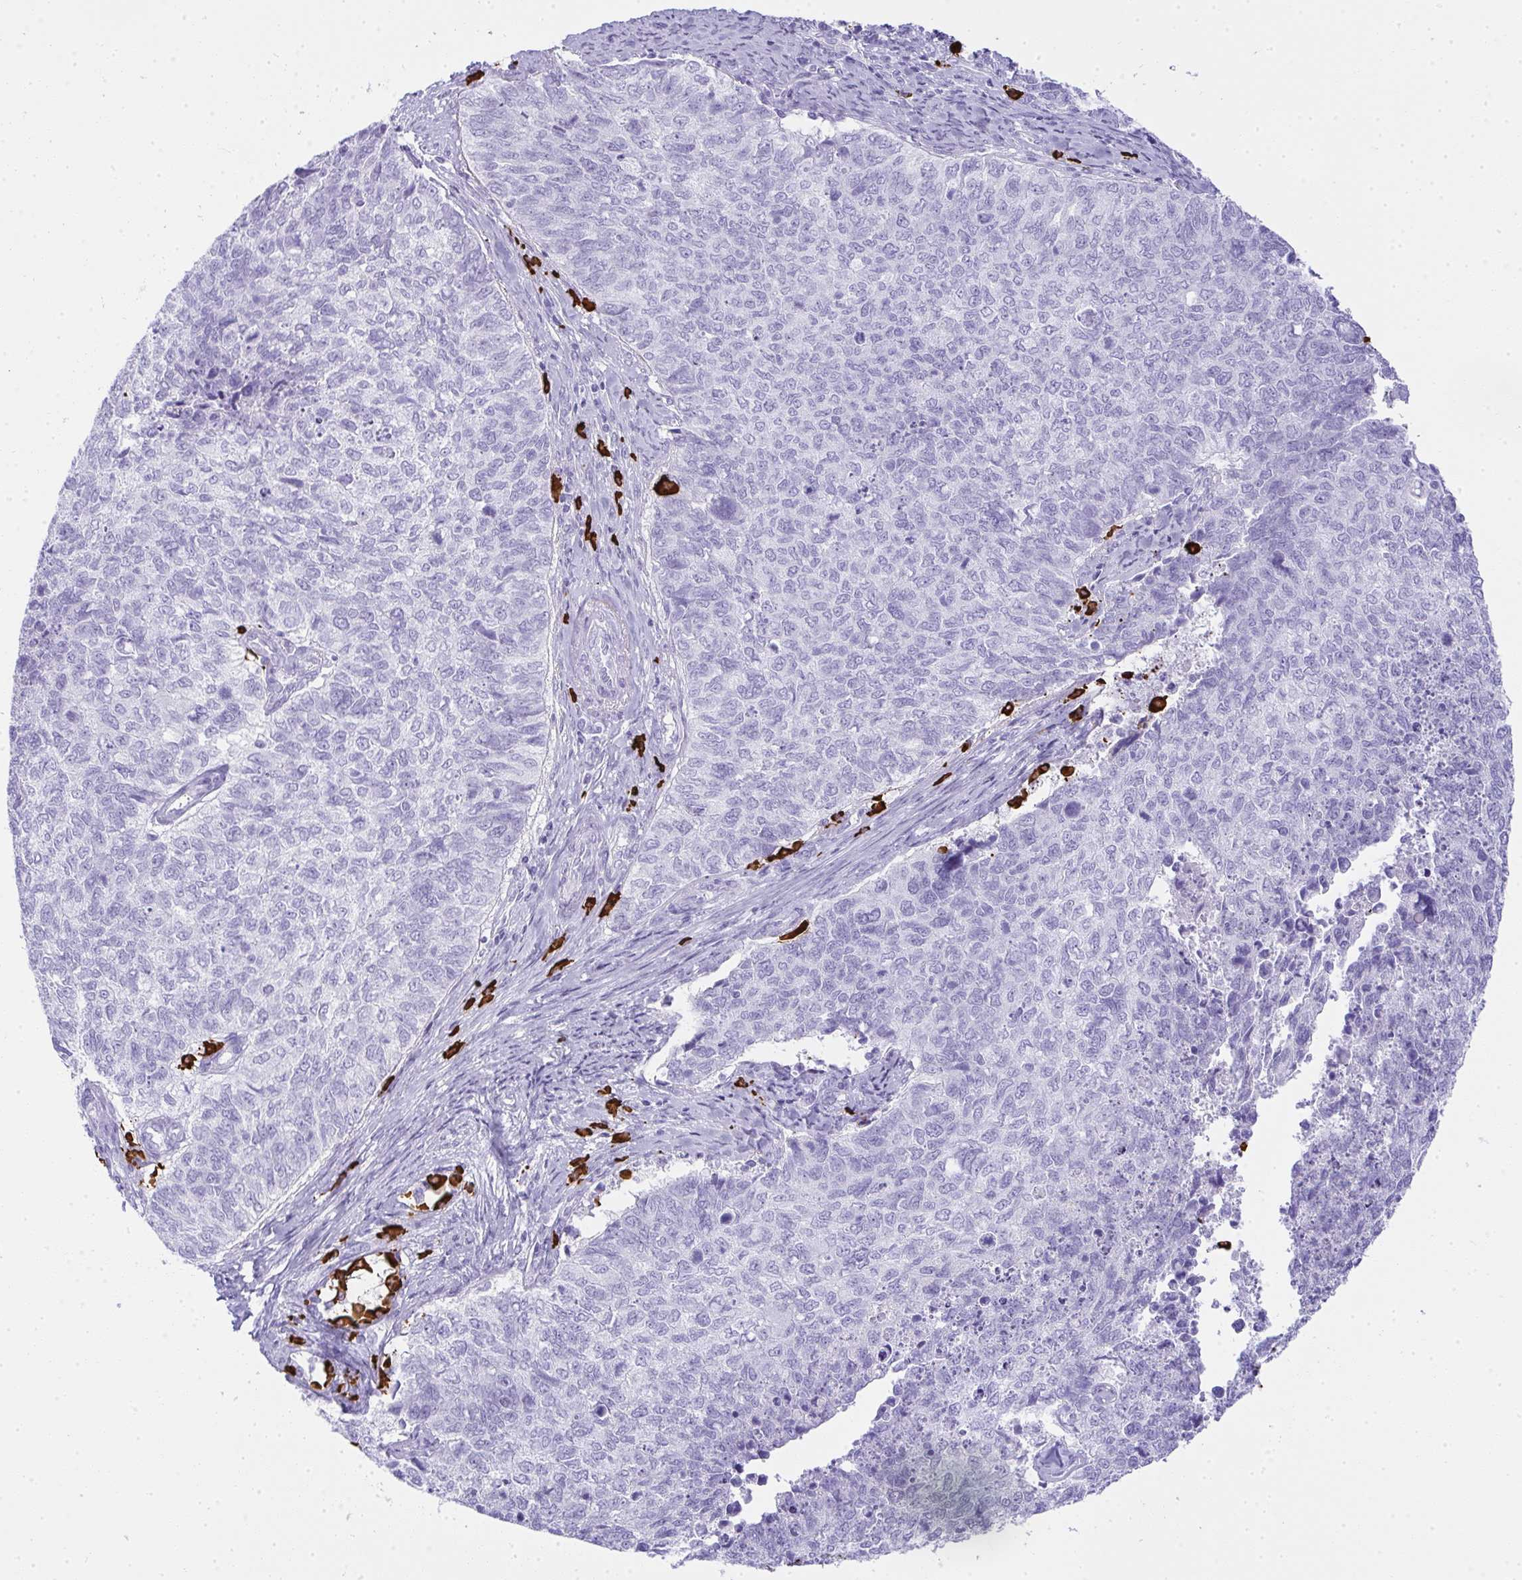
{"staining": {"intensity": "negative", "quantity": "none", "location": "none"}, "tissue": "cervical cancer", "cell_type": "Tumor cells", "image_type": "cancer", "snomed": [{"axis": "morphology", "description": "Adenocarcinoma, NOS"}, {"axis": "topography", "description": "Cervix"}], "caption": "DAB immunohistochemical staining of human cervical adenocarcinoma demonstrates no significant expression in tumor cells.", "gene": "CDADC1", "patient": {"sex": "female", "age": 63}}